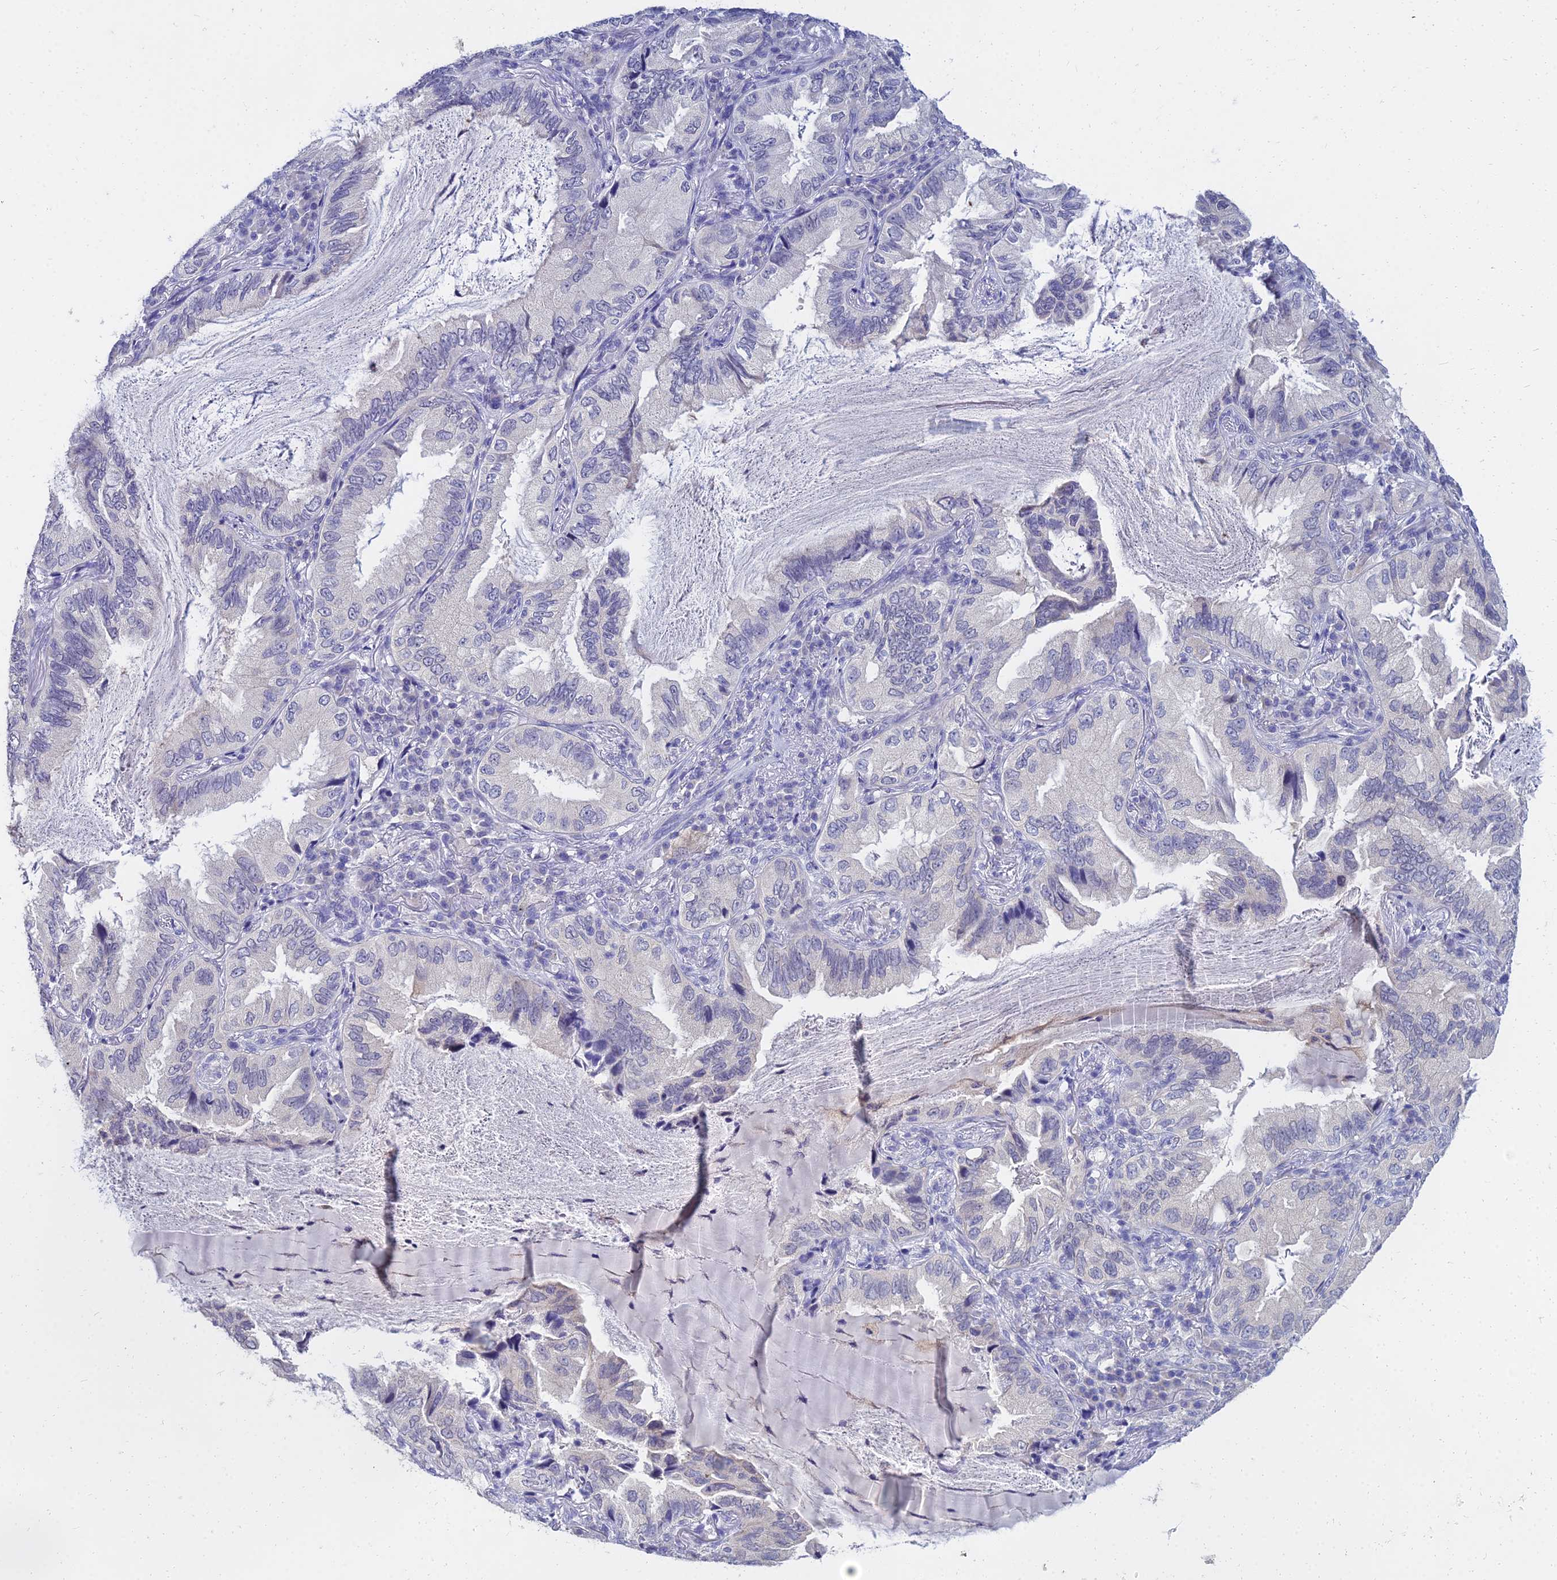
{"staining": {"intensity": "negative", "quantity": "none", "location": "none"}, "tissue": "lung cancer", "cell_type": "Tumor cells", "image_type": "cancer", "snomed": [{"axis": "morphology", "description": "Adenocarcinoma, NOS"}, {"axis": "topography", "description": "Lung"}], "caption": "DAB (3,3'-diaminobenzidine) immunohistochemical staining of lung cancer (adenocarcinoma) displays no significant staining in tumor cells.", "gene": "NPY", "patient": {"sex": "female", "age": 69}}